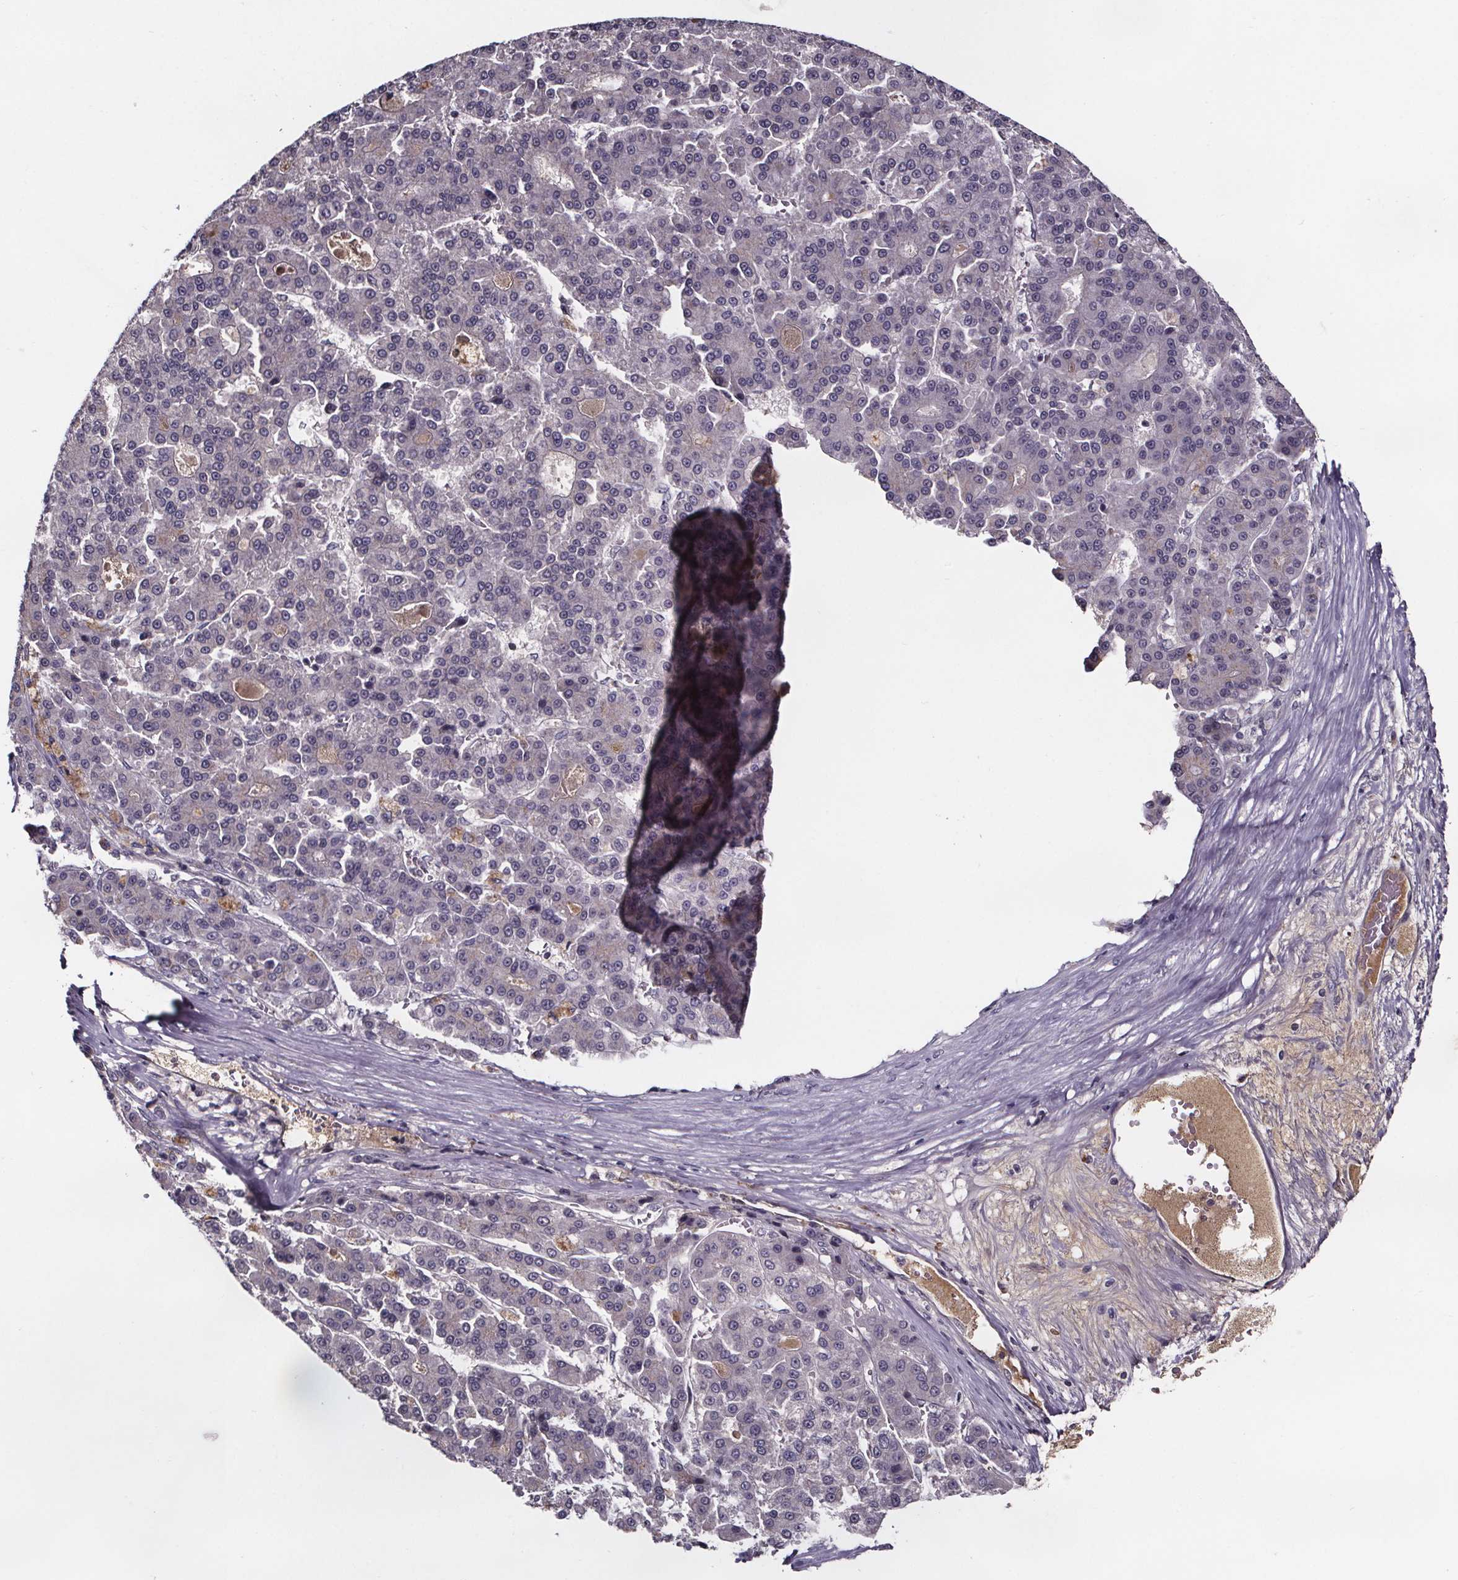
{"staining": {"intensity": "negative", "quantity": "none", "location": "none"}, "tissue": "liver cancer", "cell_type": "Tumor cells", "image_type": "cancer", "snomed": [{"axis": "morphology", "description": "Carcinoma, Hepatocellular, NOS"}, {"axis": "topography", "description": "Liver"}], "caption": "DAB immunohistochemical staining of human liver cancer (hepatocellular carcinoma) shows no significant positivity in tumor cells.", "gene": "NPHP4", "patient": {"sex": "male", "age": 70}}